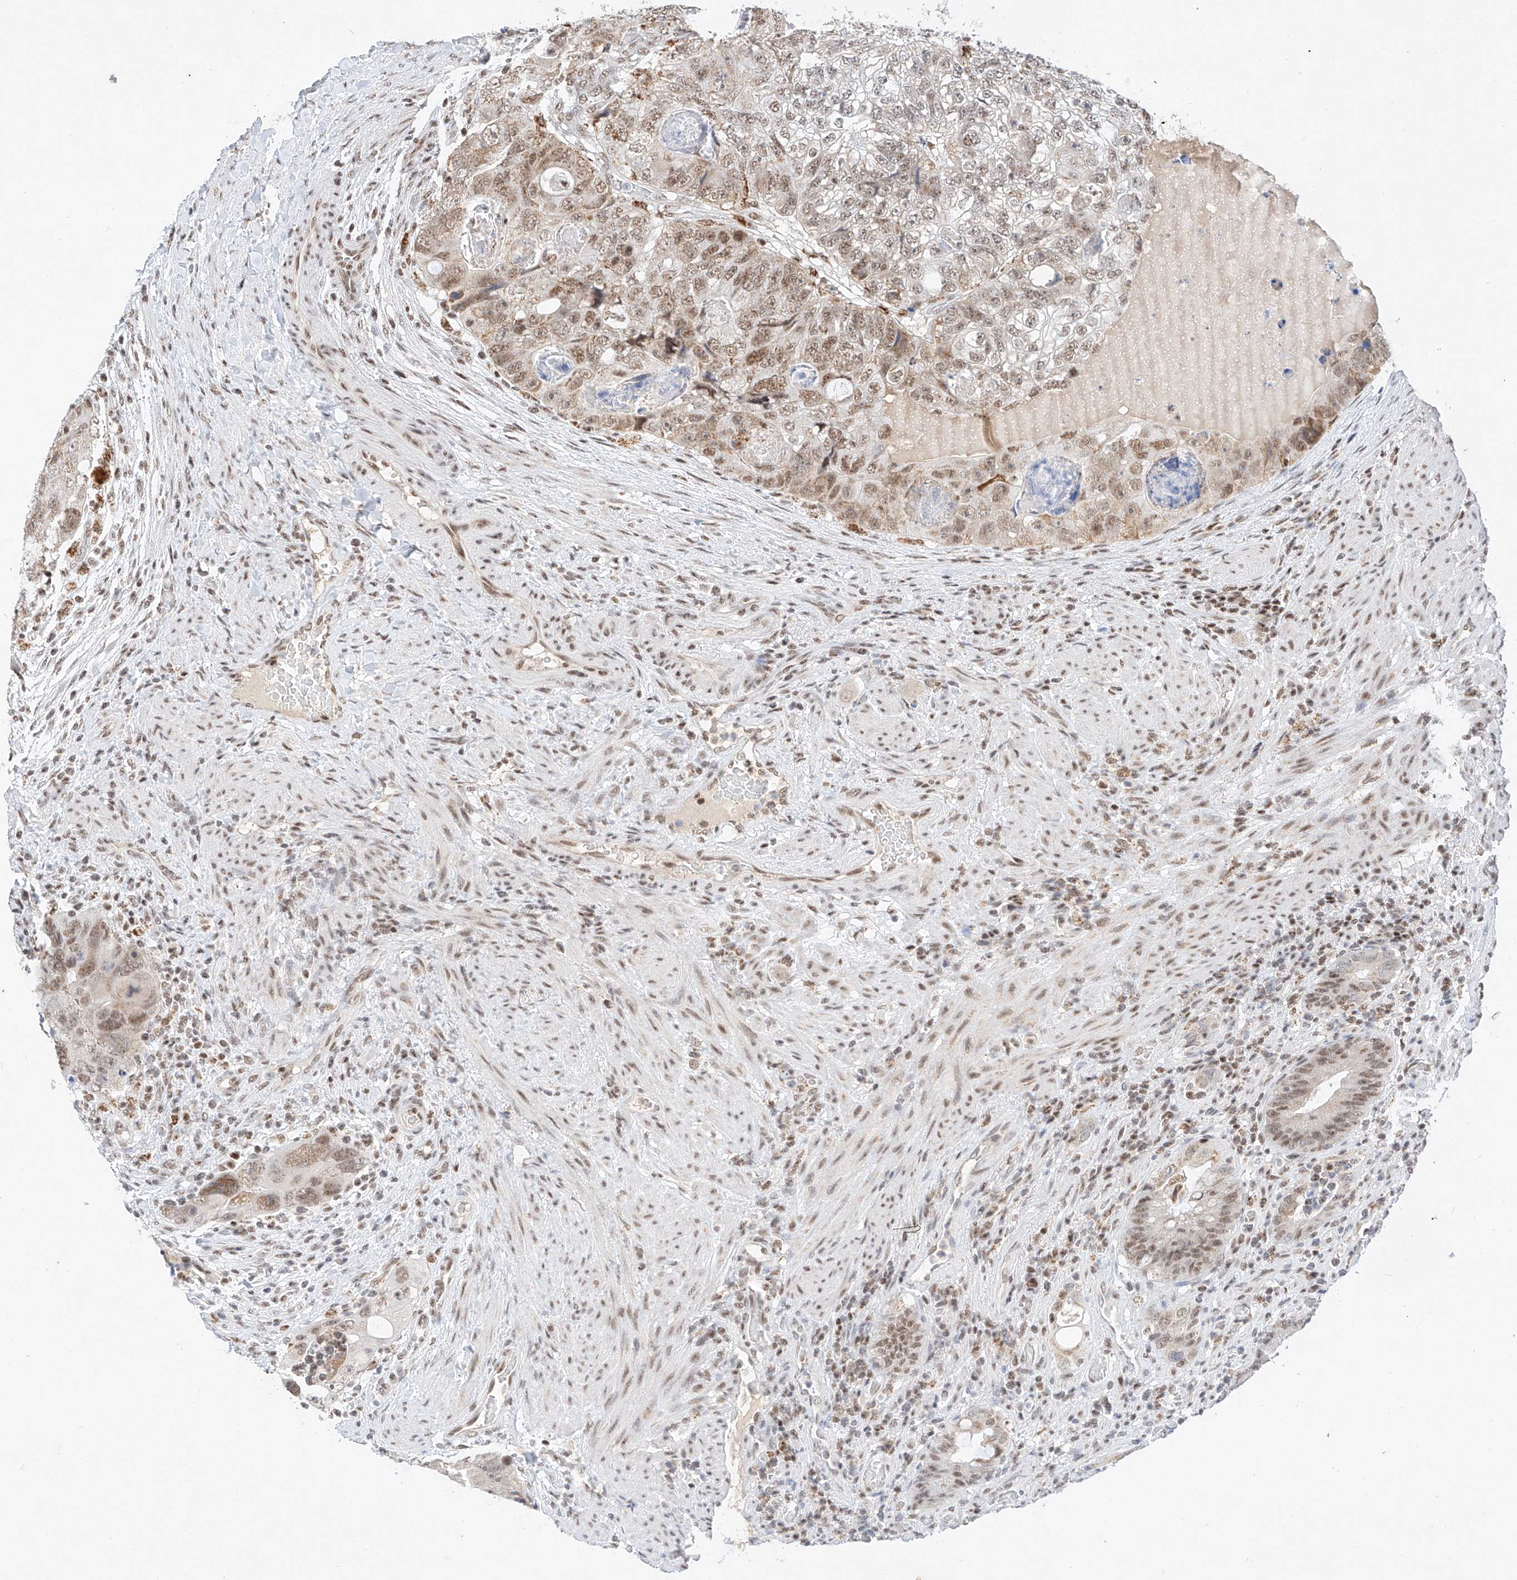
{"staining": {"intensity": "moderate", "quantity": ">75%", "location": "nuclear"}, "tissue": "colorectal cancer", "cell_type": "Tumor cells", "image_type": "cancer", "snomed": [{"axis": "morphology", "description": "Adenocarcinoma, NOS"}, {"axis": "topography", "description": "Rectum"}], "caption": "A brown stain highlights moderate nuclear positivity of a protein in human adenocarcinoma (colorectal) tumor cells.", "gene": "NRF1", "patient": {"sex": "male", "age": 59}}